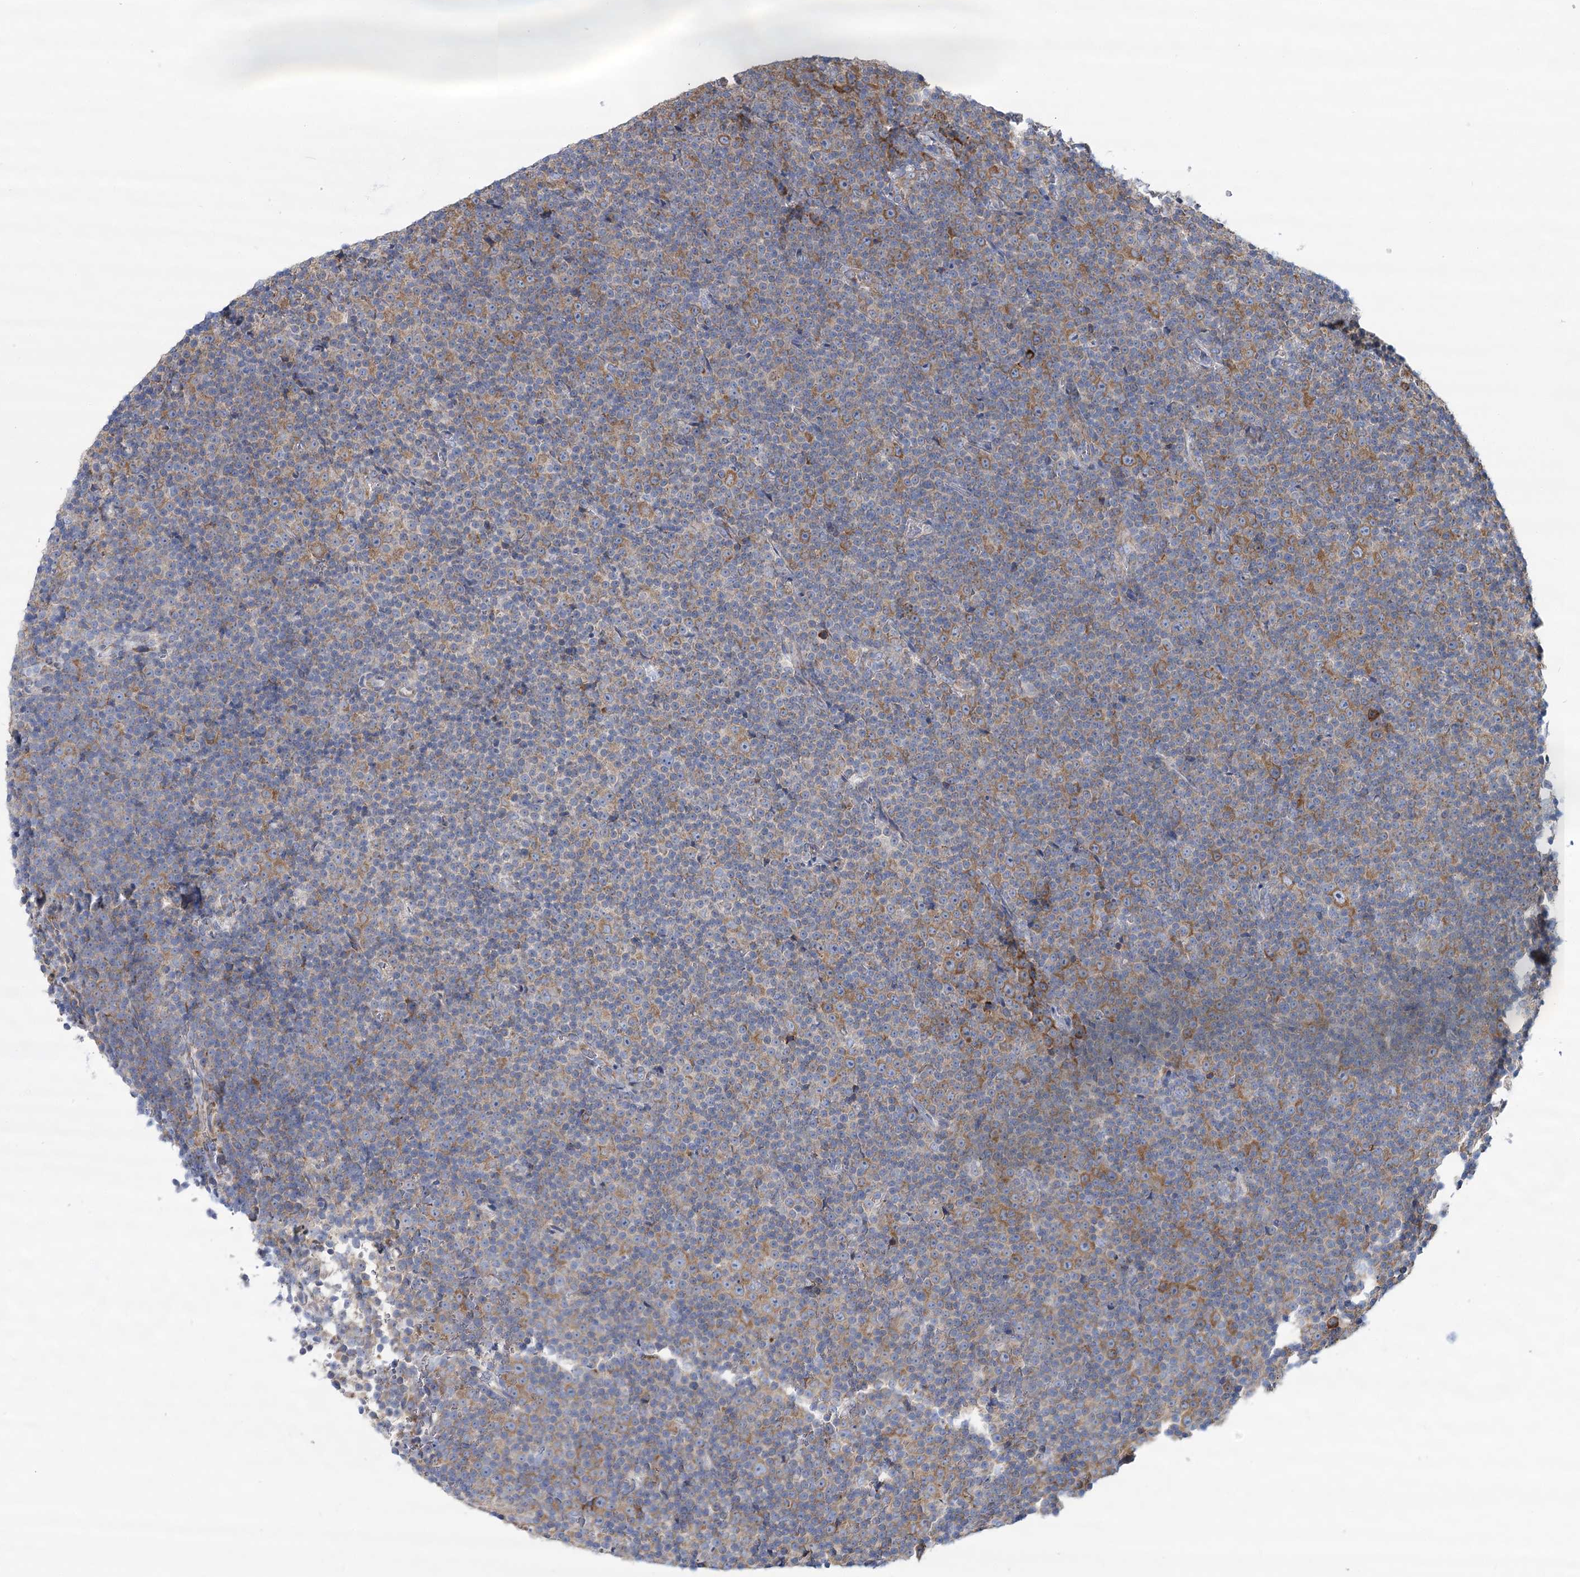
{"staining": {"intensity": "moderate", "quantity": "<25%", "location": "cytoplasmic/membranous"}, "tissue": "lymphoma", "cell_type": "Tumor cells", "image_type": "cancer", "snomed": [{"axis": "morphology", "description": "Malignant lymphoma, non-Hodgkin's type, Low grade"}, {"axis": "topography", "description": "Lymph node"}], "caption": "There is low levels of moderate cytoplasmic/membranous staining in tumor cells of low-grade malignant lymphoma, non-Hodgkin's type, as demonstrated by immunohistochemical staining (brown color).", "gene": "THUMPD3", "patient": {"sex": "female", "age": 67}}